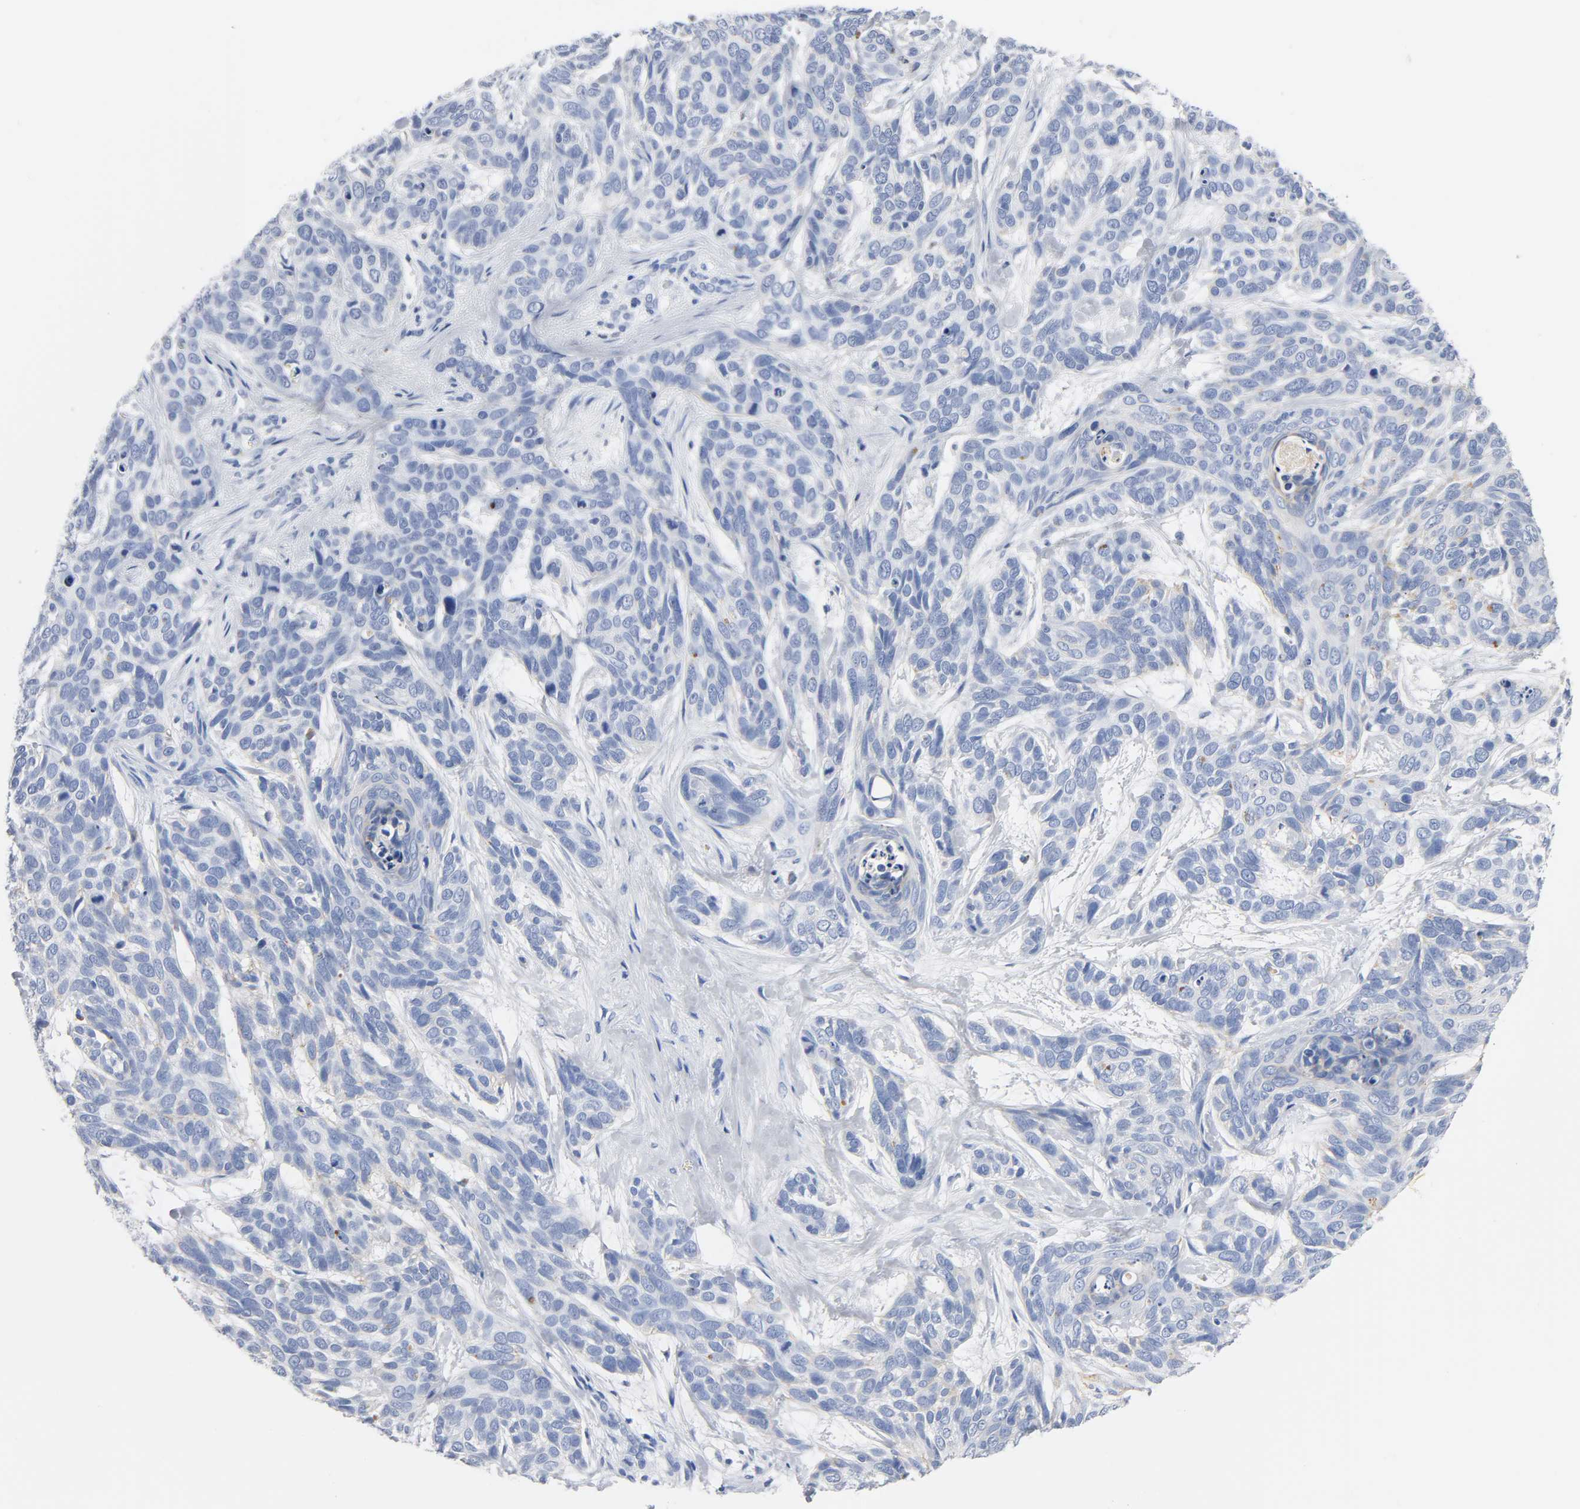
{"staining": {"intensity": "negative", "quantity": "none", "location": "none"}, "tissue": "skin cancer", "cell_type": "Tumor cells", "image_type": "cancer", "snomed": [{"axis": "morphology", "description": "Basal cell carcinoma"}, {"axis": "topography", "description": "Skin"}], "caption": "Skin basal cell carcinoma stained for a protein using immunohistochemistry reveals no positivity tumor cells.", "gene": "ACP3", "patient": {"sex": "male", "age": 87}}